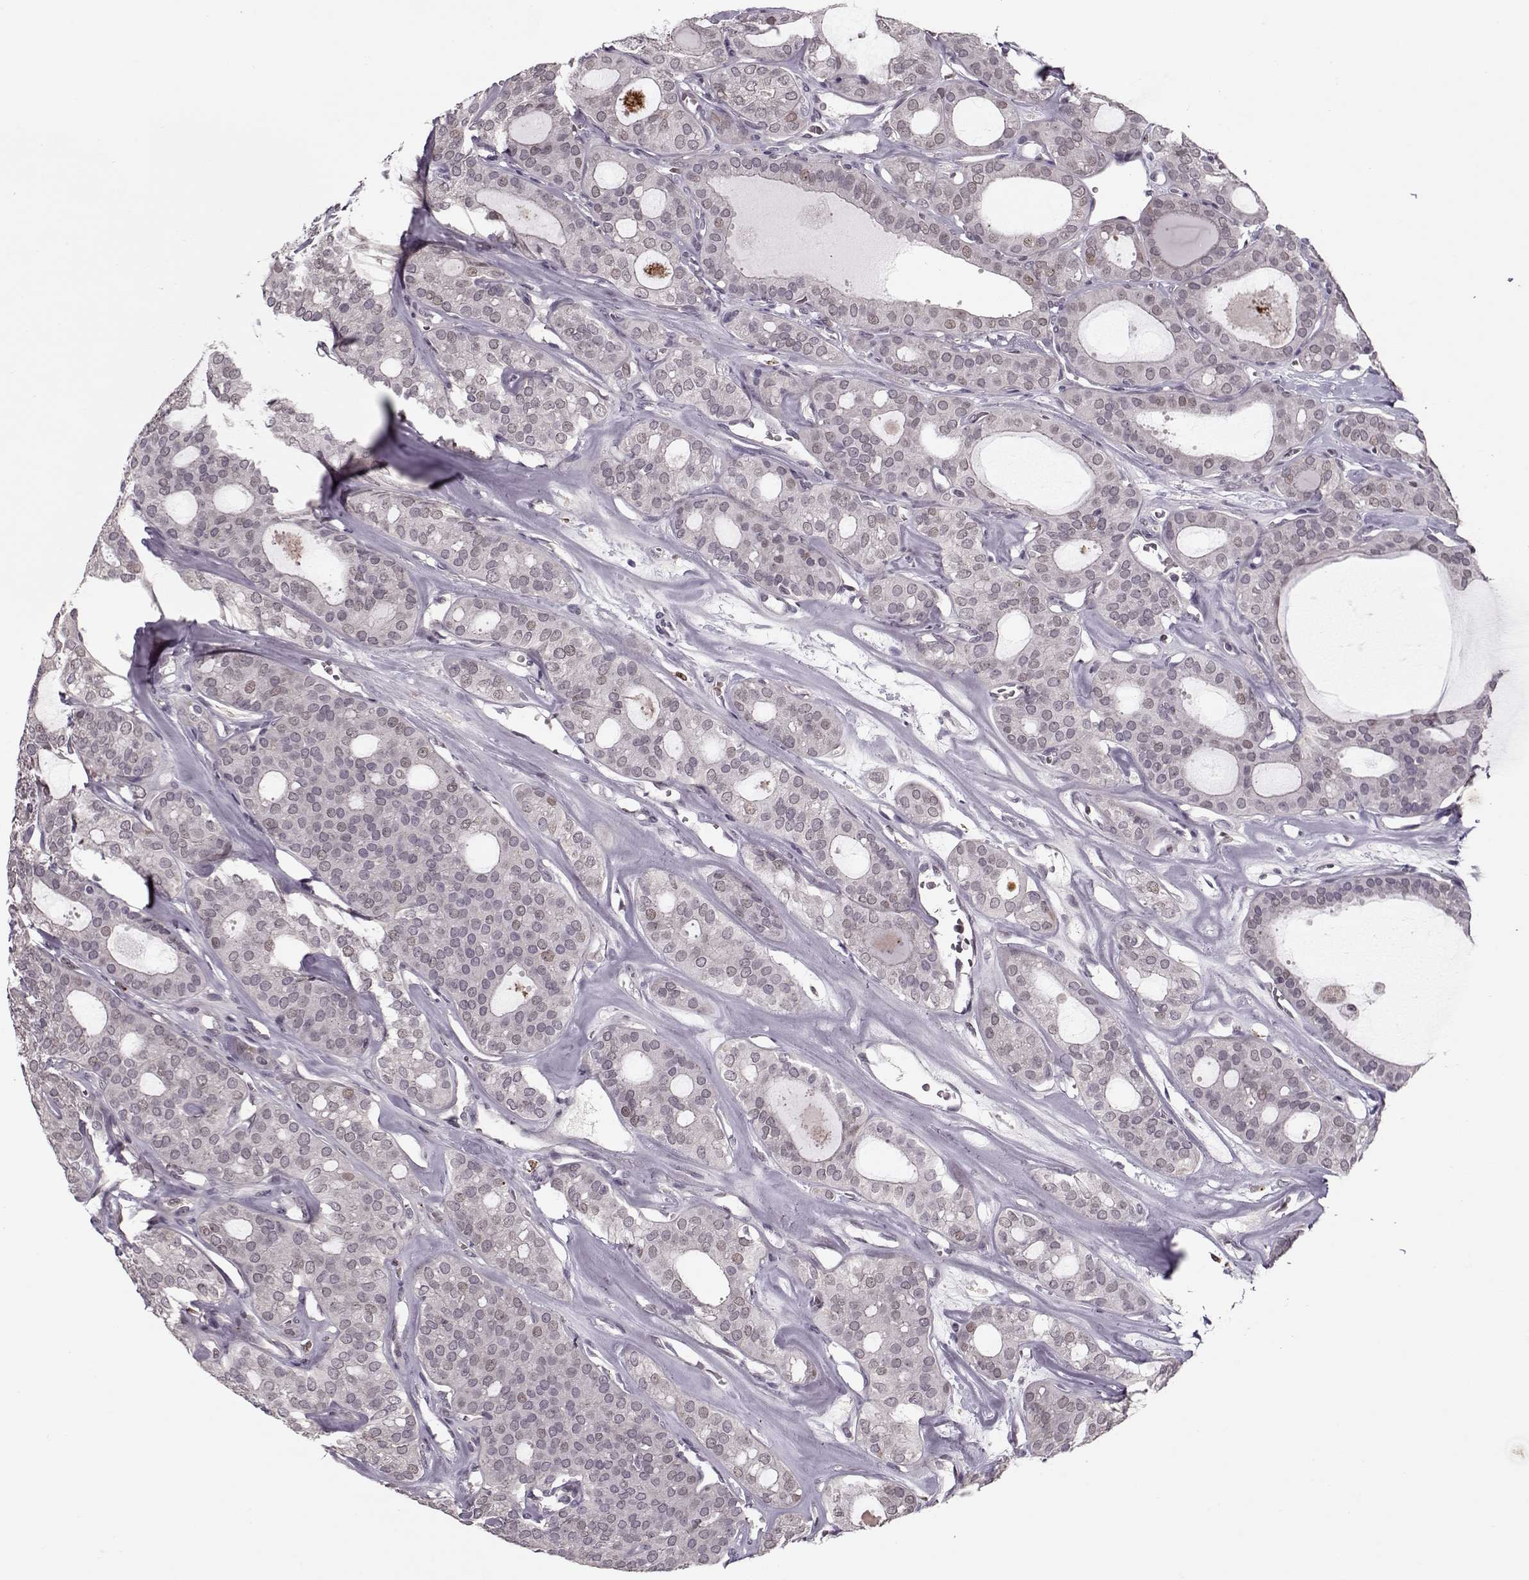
{"staining": {"intensity": "negative", "quantity": "none", "location": "none"}, "tissue": "thyroid cancer", "cell_type": "Tumor cells", "image_type": "cancer", "snomed": [{"axis": "morphology", "description": "Follicular adenoma carcinoma, NOS"}, {"axis": "topography", "description": "Thyroid gland"}], "caption": "Immunohistochemistry (IHC) photomicrograph of neoplastic tissue: human thyroid cancer (follicular adenoma carcinoma) stained with DAB (3,3'-diaminobenzidine) demonstrates no significant protein positivity in tumor cells.", "gene": "DNAI3", "patient": {"sex": "male", "age": 75}}